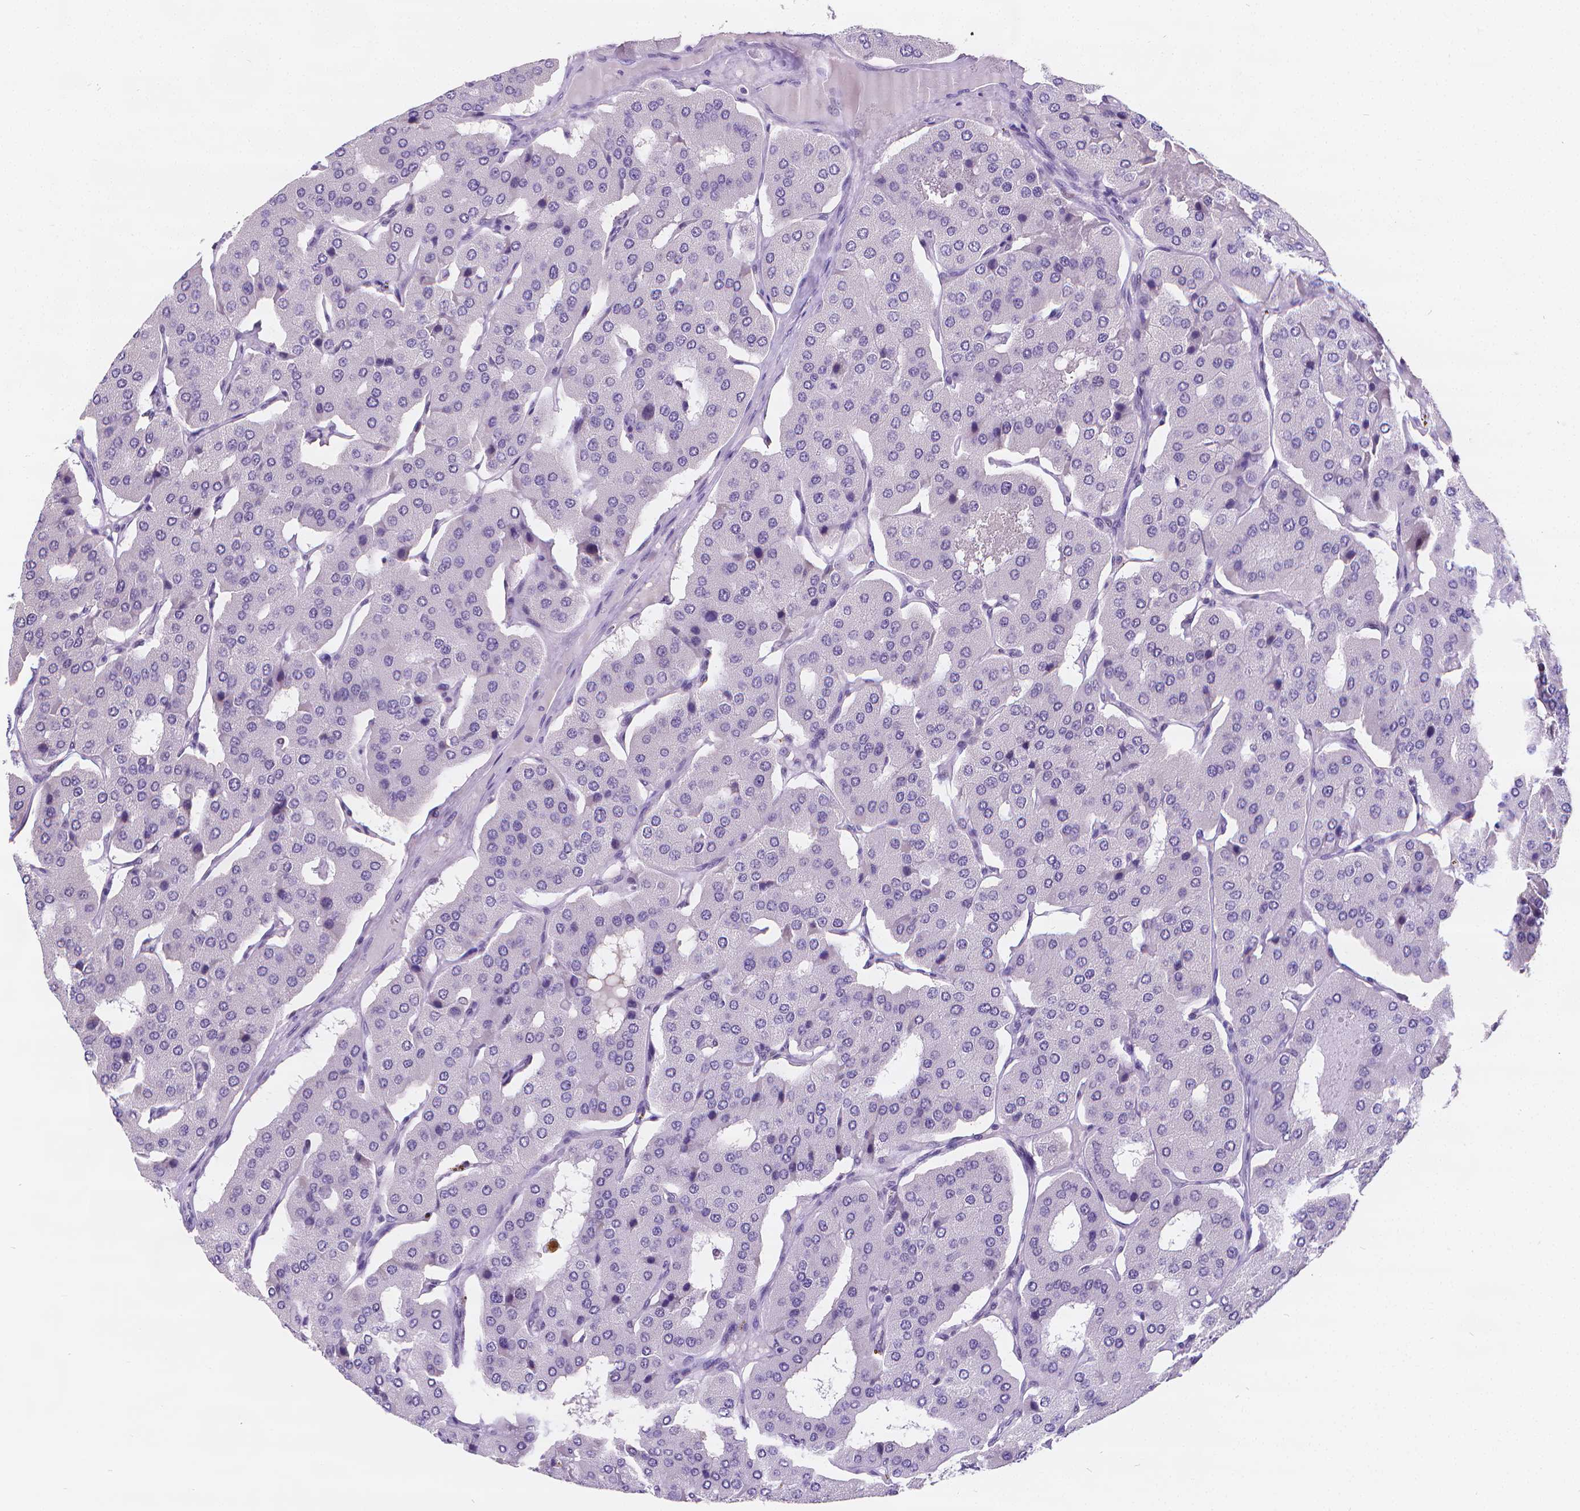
{"staining": {"intensity": "negative", "quantity": "none", "location": "none"}, "tissue": "parathyroid gland", "cell_type": "Glandular cells", "image_type": "normal", "snomed": [{"axis": "morphology", "description": "Normal tissue, NOS"}, {"axis": "morphology", "description": "Adenoma, NOS"}, {"axis": "topography", "description": "Parathyroid gland"}], "caption": "The IHC histopathology image has no significant staining in glandular cells of parathyroid gland.", "gene": "MEF2C", "patient": {"sex": "female", "age": 86}}